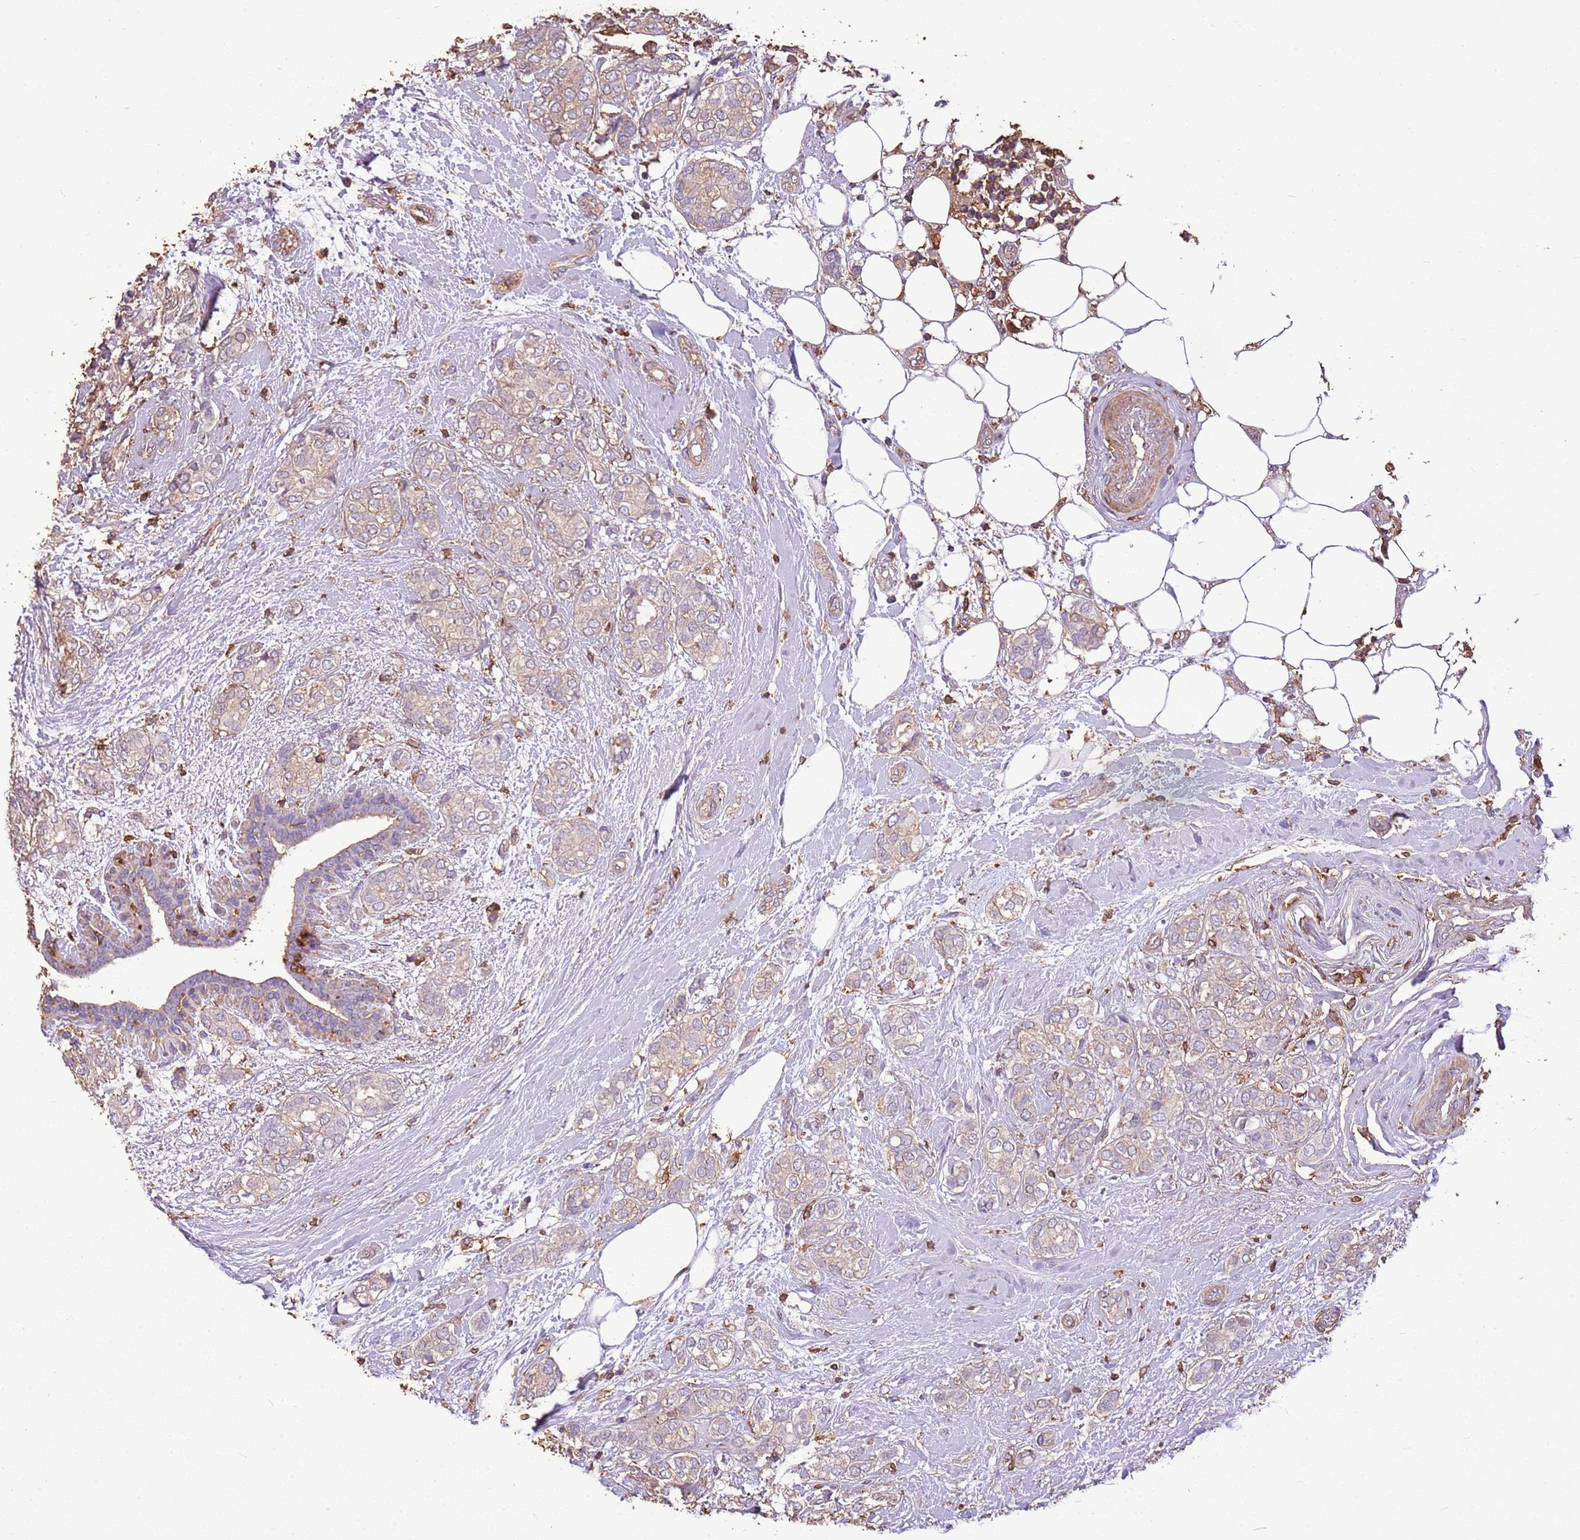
{"staining": {"intensity": "weak", "quantity": "25%-75%", "location": "cytoplasmic/membranous"}, "tissue": "breast cancer", "cell_type": "Tumor cells", "image_type": "cancer", "snomed": [{"axis": "morphology", "description": "Duct carcinoma"}, {"axis": "topography", "description": "Breast"}], "caption": "An image of breast cancer stained for a protein displays weak cytoplasmic/membranous brown staining in tumor cells.", "gene": "ARL10", "patient": {"sex": "female", "age": 73}}